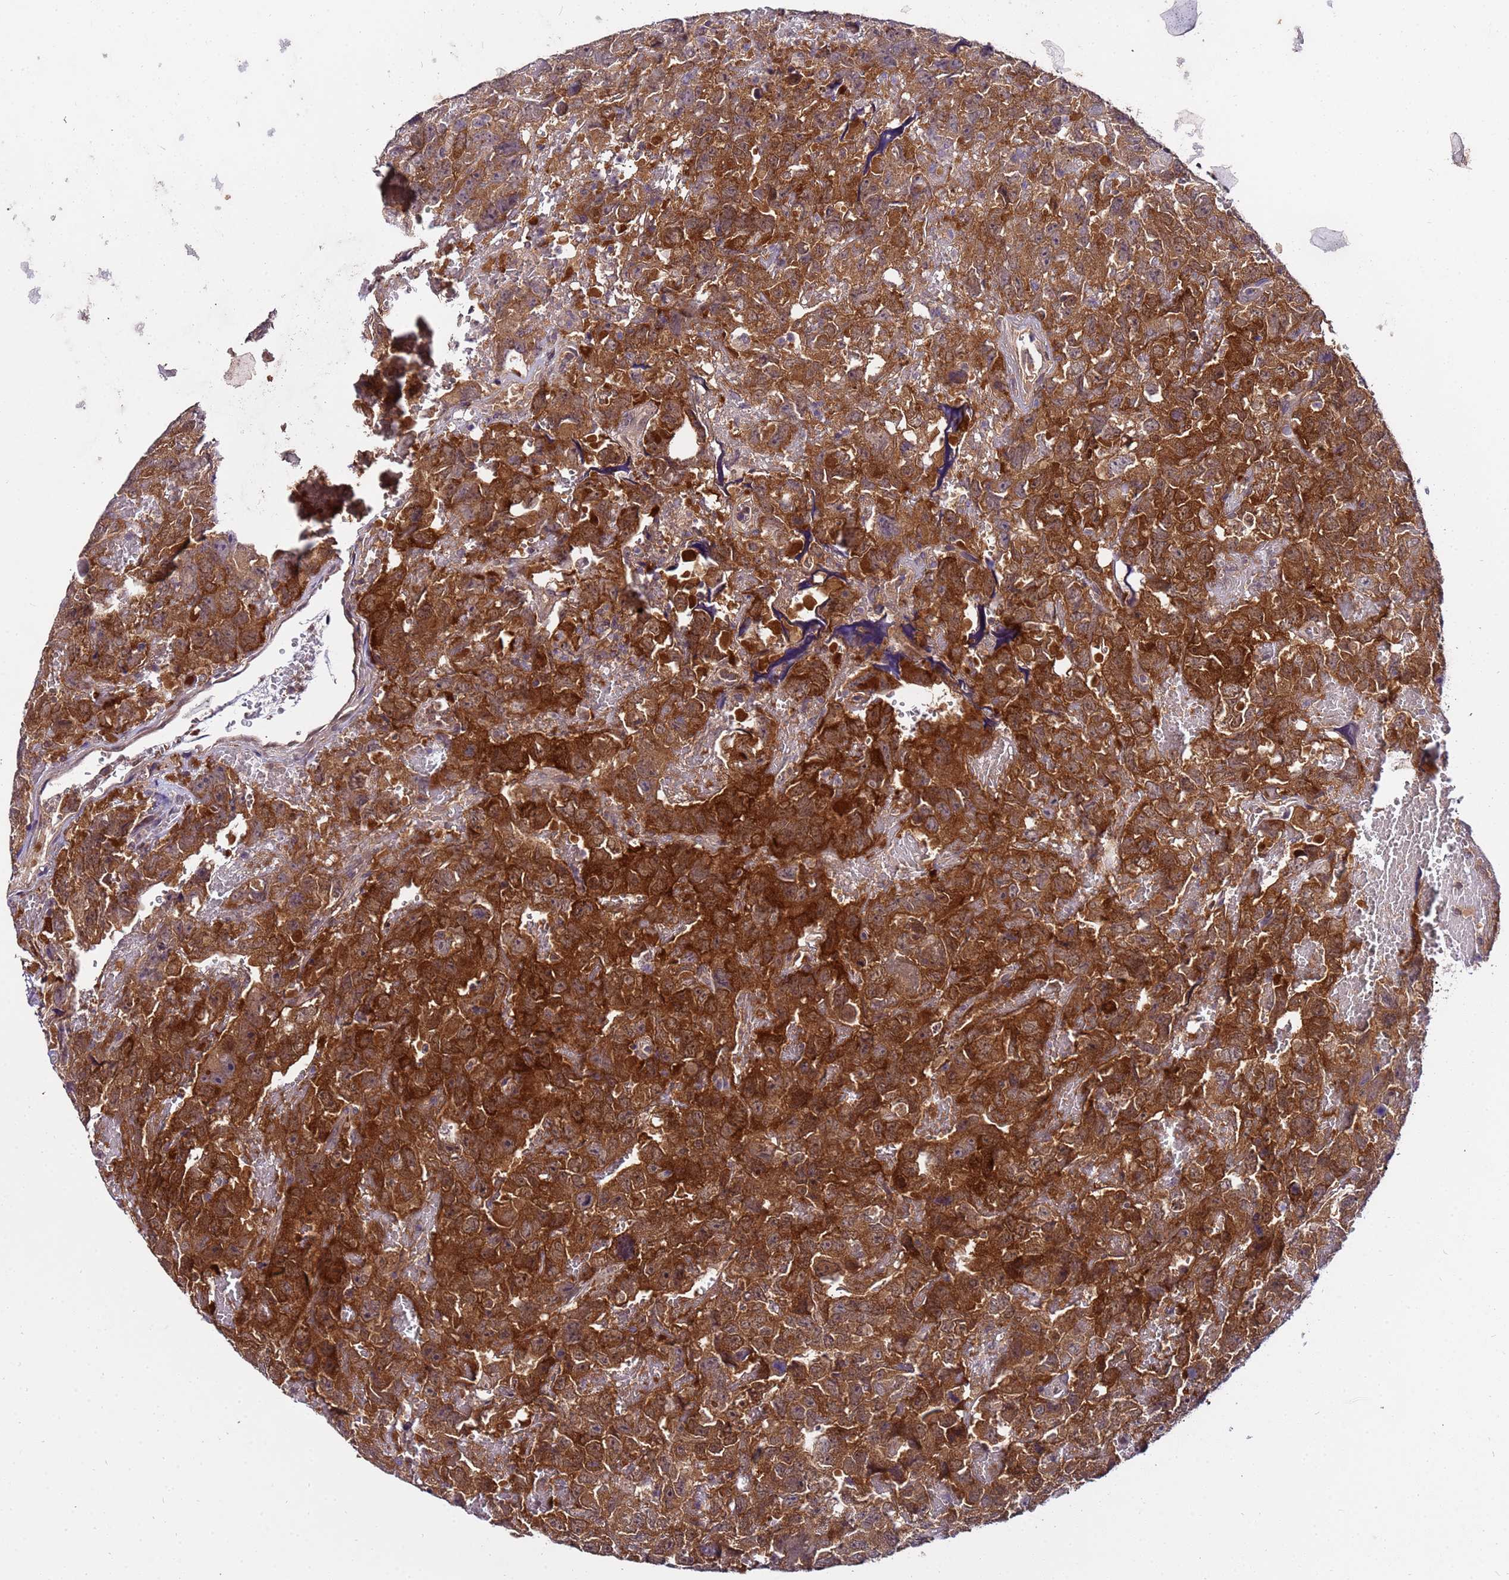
{"staining": {"intensity": "strong", "quantity": ">75%", "location": "cytoplasmic/membranous"}, "tissue": "testis cancer", "cell_type": "Tumor cells", "image_type": "cancer", "snomed": [{"axis": "morphology", "description": "Carcinoma, Embryonal, NOS"}, {"axis": "topography", "description": "Testis"}], "caption": "Testis embryonal carcinoma tissue shows strong cytoplasmic/membranous staining in approximately >75% of tumor cells, visualized by immunohistochemistry. (Brightfield microscopy of DAB IHC at high magnification).", "gene": "GSPT2", "patient": {"sex": "male", "age": 45}}